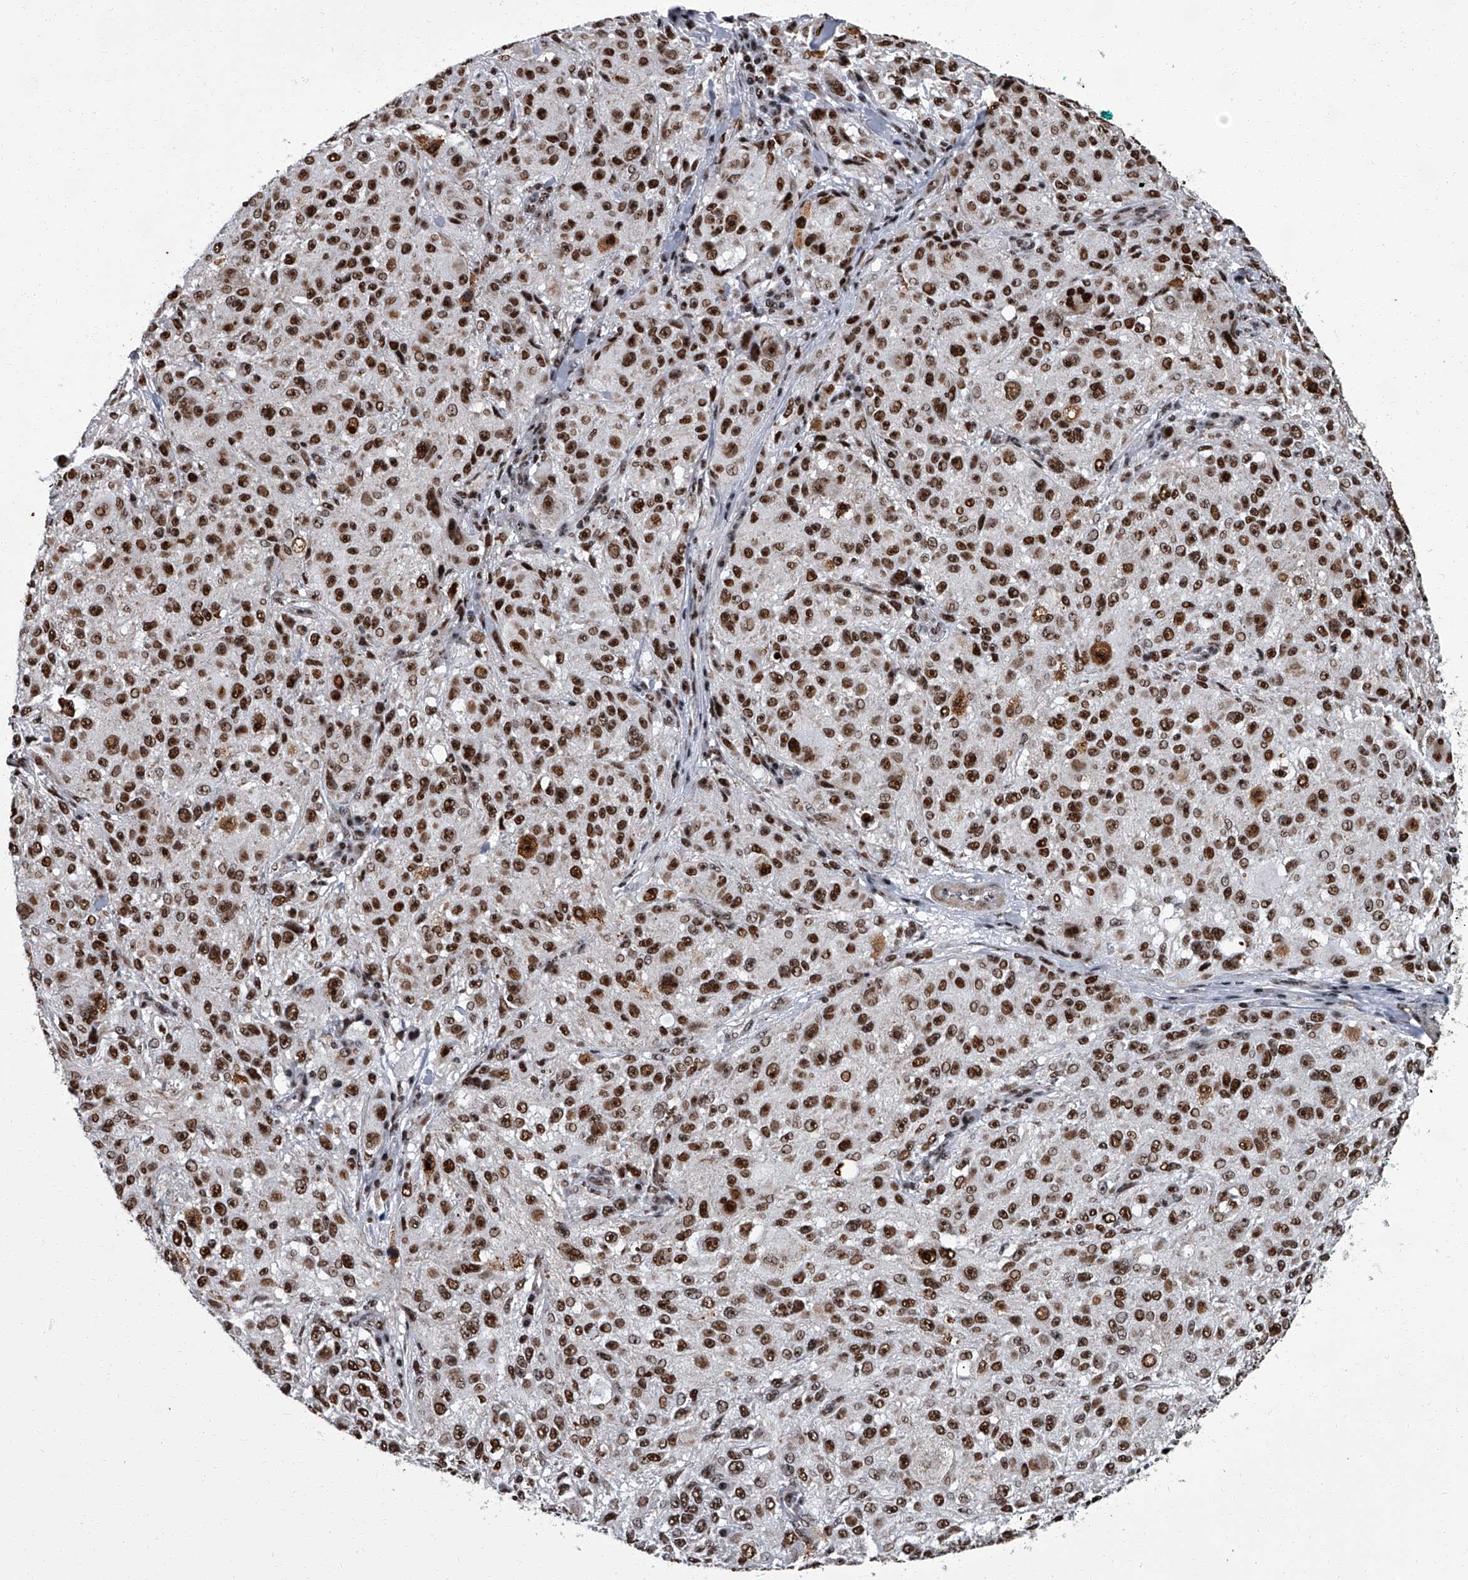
{"staining": {"intensity": "strong", "quantity": ">75%", "location": "nuclear"}, "tissue": "melanoma", "cell_type": "Tumor cells", "image_type": "cancer", "snomed": [{"axis": "morphology", "description": "Necrosis, NOS"}, {"axis": "morphology", "description": "Malignant melanoma, NOS"}, {"axis": "topography", "description": "Skin"}], "caption": "High-power microscopy captured an immunohistochemistry (IHC) micrograph of melanoma, revealing strong nuclear positivity in approximately >75% of tumor cells. The staining is performed using DAB (3,3'-diaminobenzidine) brown chromogen to label protein expression. The nuclei are counter-stained blue using hematoxylin.", "gene": "ZNF518B", "patient": {"sex": "female", "age": 87}}